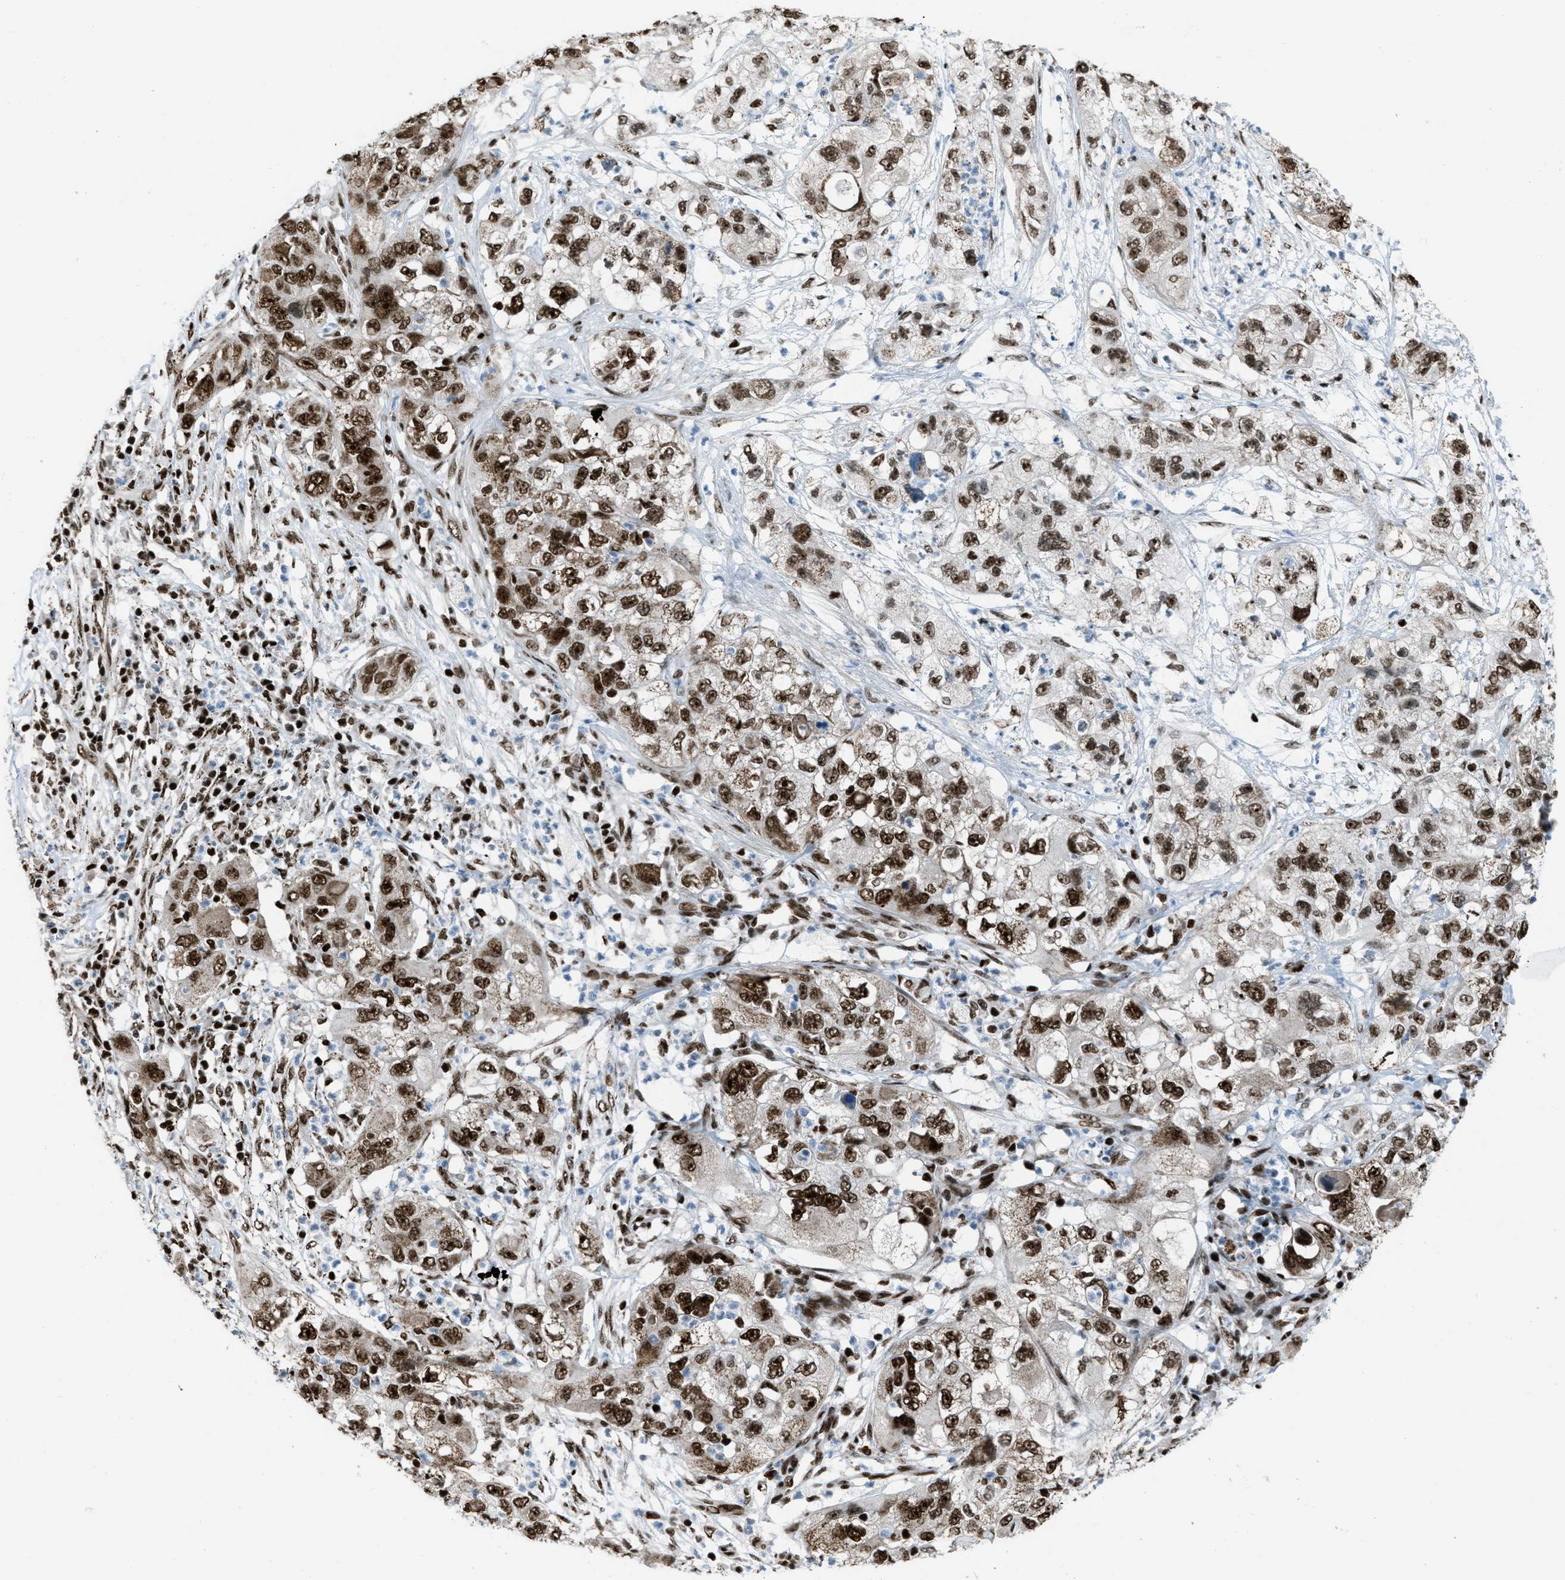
{"staining": {"intensity": "strong", "quantity": ">75%", "location": "nuclear"}, "tissue": "pancreatic cancer", "cell_type": "Tumor cells", "image_type": "cancer", "snomed": [{"axis": "morphology", "description": "Adenocarcinoma, NOS"}, {"axis": "topography", "description": "Pancreas"}], "caption": "High-power microscopy captured an immunohistochemistry (IHC) micrograph of pancreatic cancer (adenocarcinoma), revealing strong nuclear expression in approximately >75% of tumor cells. The protein of interest is shown in brown color, while the nuclei are stained blue.", "gene": "SLFN5", "patient": {"sex": "female", "age": 78}}